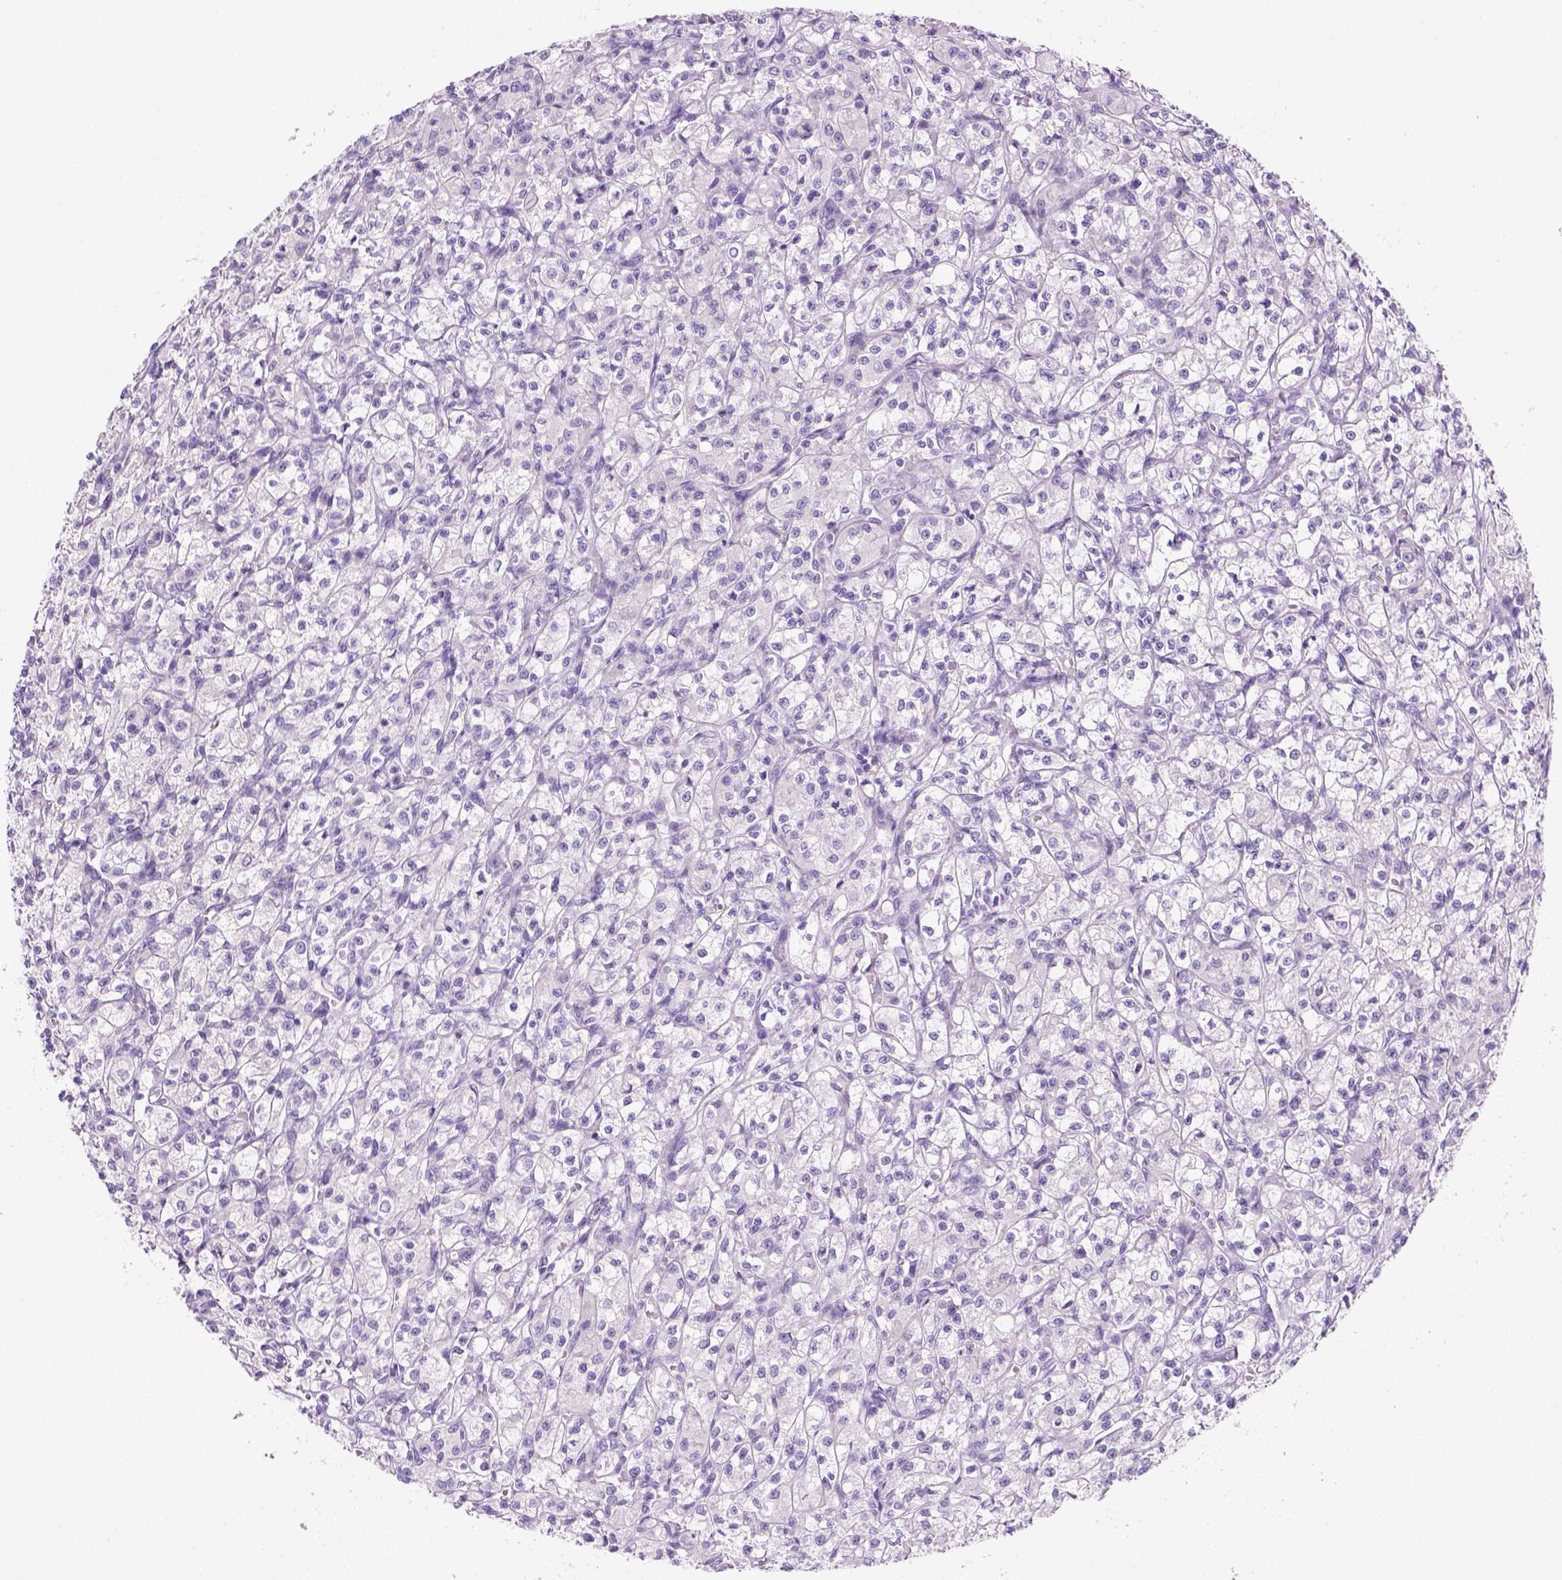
{"staining": {"intensity": "negative", "quantity": "none", "location": "none"}, "tissue": "renal cancer", "cell_type": "Tumor cells", "image_type": "cancer", "snomed": [{"axis": "morphology", "description": "Adenocarcinoma, NOS"}, {"axis": "topography", "description": "Kidney"}], "caption": "High magnification brightfield microscopy of adenocarcinoma (renal) stained with DAB (brown) and counterstained with hematoxylin (blue): tumor cells show no significant expression.", "gene": "DNAH11", "patient": {"sex": "female", "age": 70}}